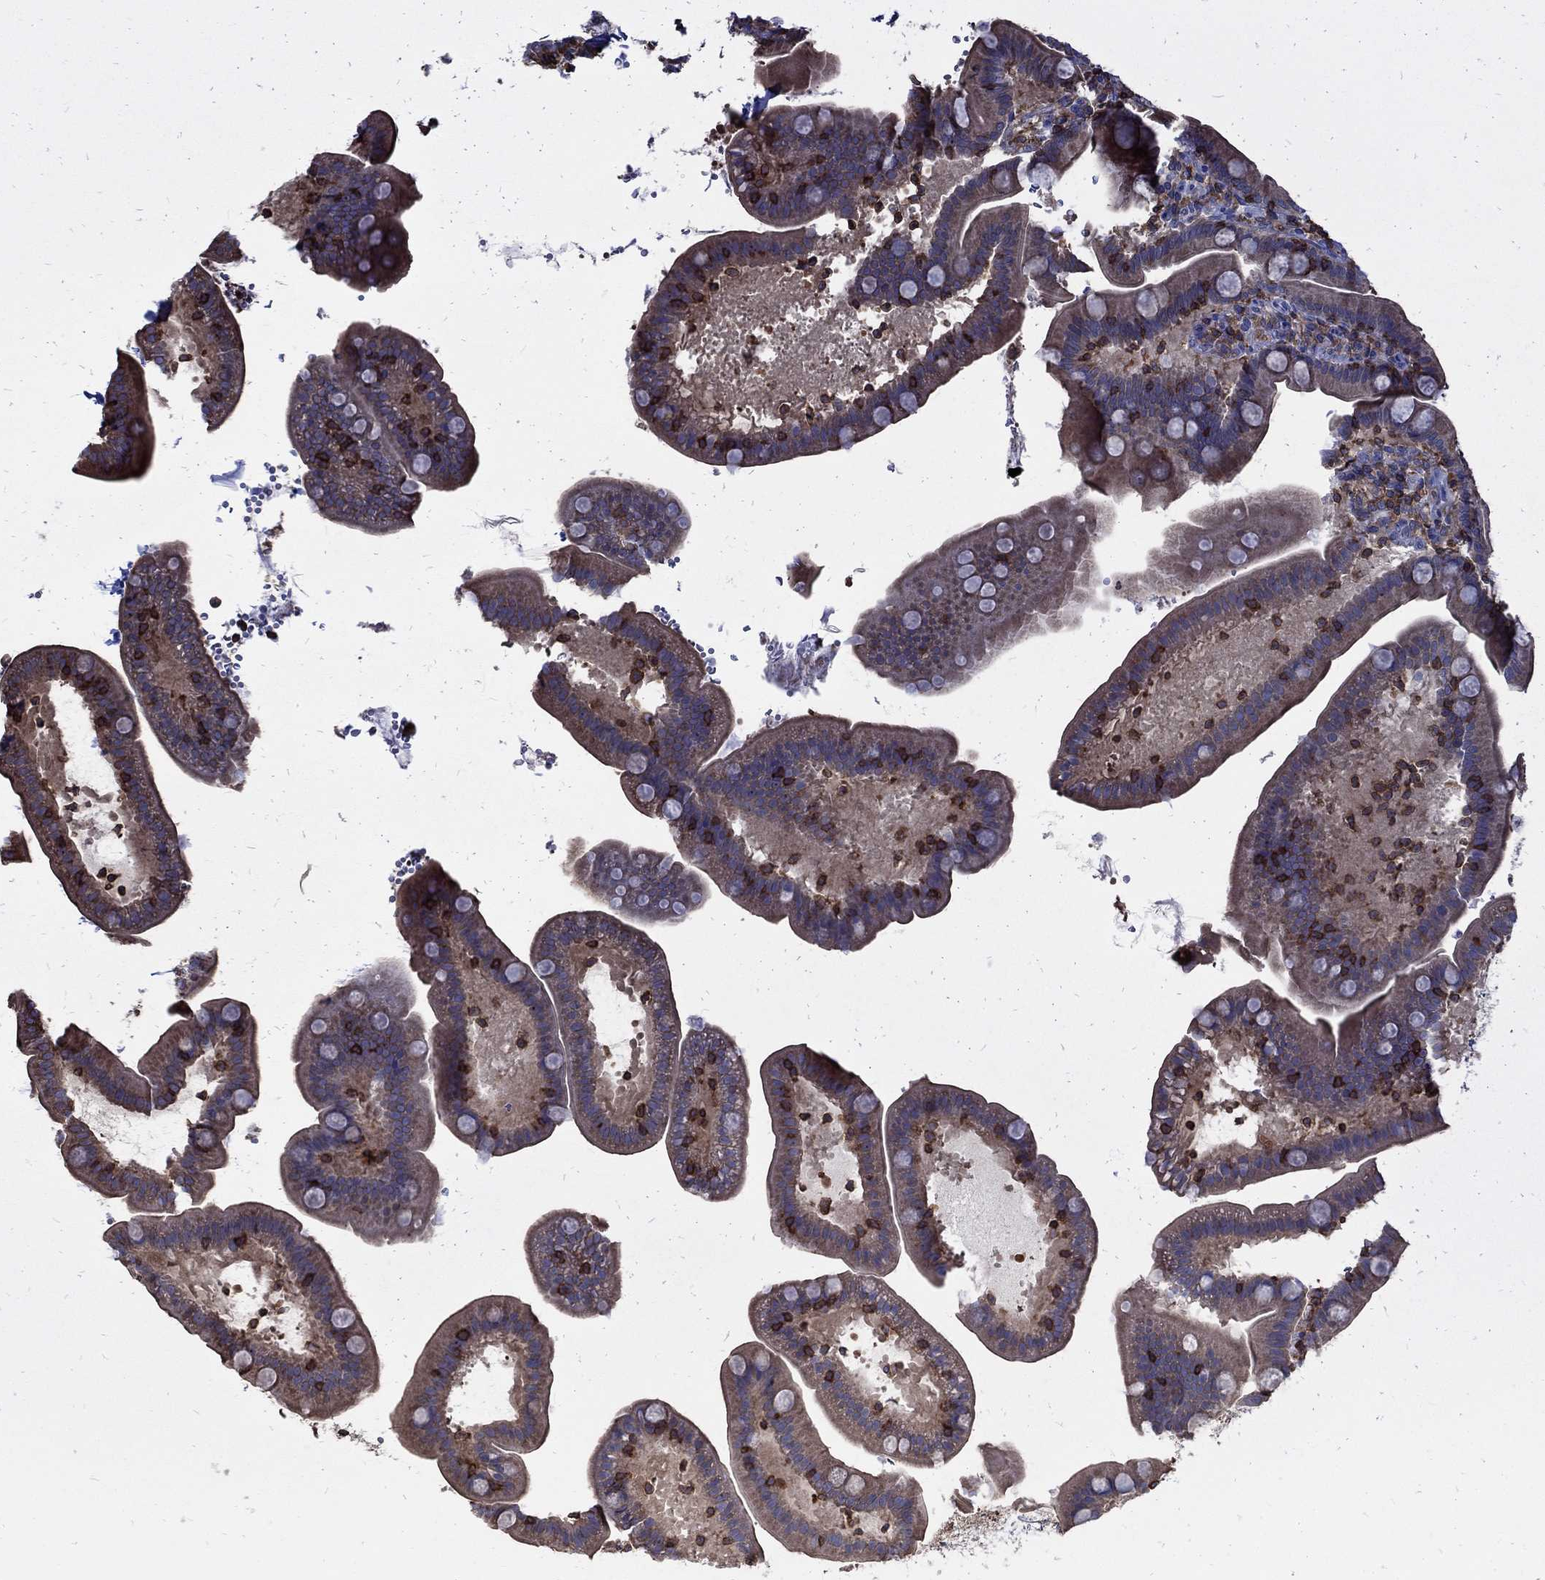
{"staining": {"intensity": "negative", "quantity": "none", "location": "none"}, "tissue": "small intestine", "cell_type": "Glandular cells", "image_type": "normal", "snomed": [{"axis": "morphology", "description": "Normal tissue, NOS"}, {"axis": "topography", "description": "Small intestine"}], "caption": "Immunohistochemical staining of benign small intestine reveals no significant expression in glandular cells.", "gene": "AGAP2", "patient": {"sex": "male", "age": 66}}